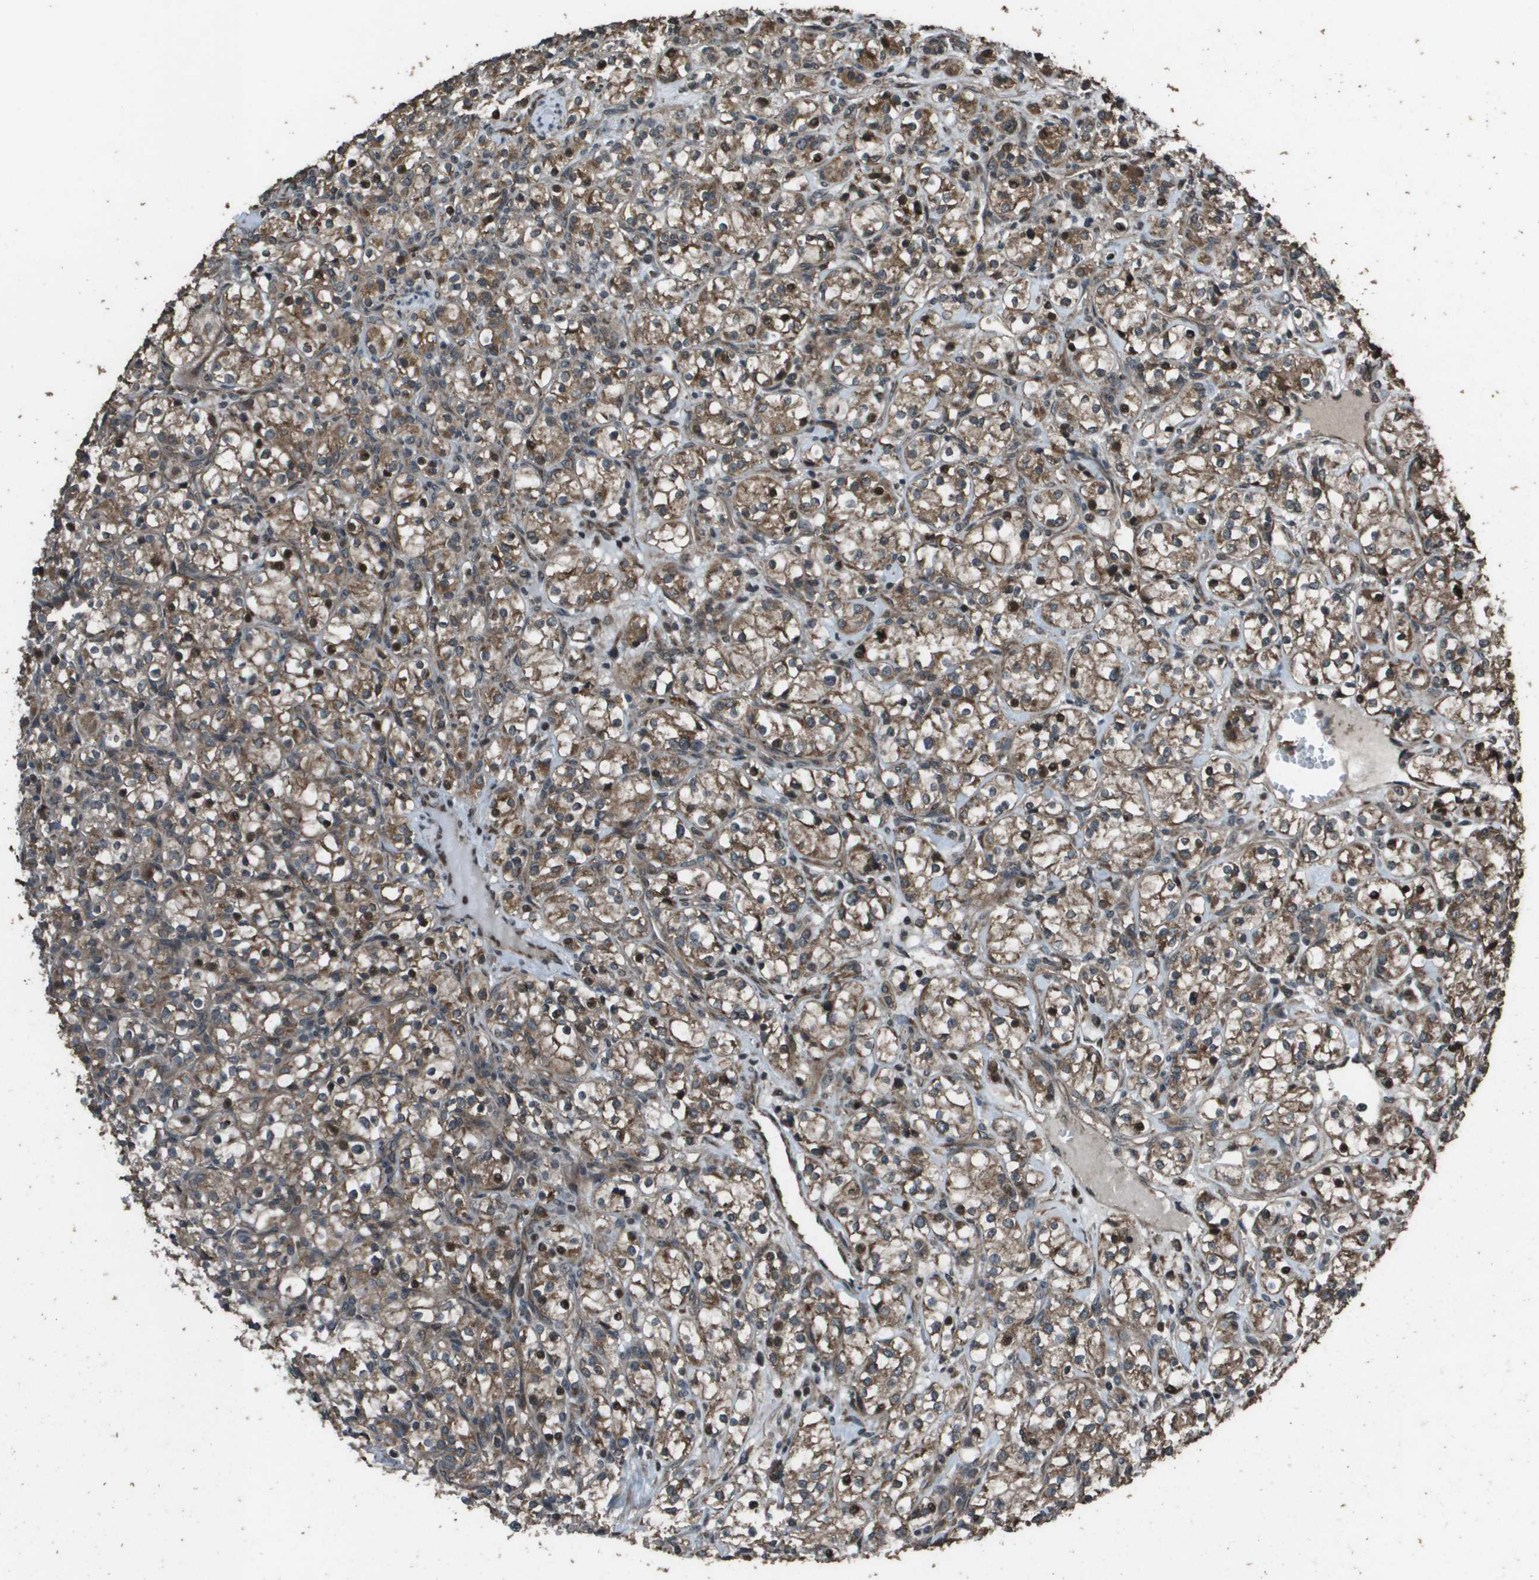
{"staining": {"intensity": "moderate", "quantity": ">75%", "location": "cytoplasmic/membranous,nuclear"}, "tissue": "renal cancer", "cell_type": "Tumor cells", "image_type": "cancer", "snomed": [{"axis": "morphology", "description": "Adenocarcinoma, NOS"}, {"axis": "topography", "description": "Kidney"}], "caption": "High-magnification brightfield microscopy of renal cancer (adenocarcinoma) stained with DAB (3,3'-diaminobenzidine) (brown) and counterstained with hematoxylin (blue). tumor cells exhibit moderate cytoplasmic/membranous and nuclear staining is seen in about>75% of cells.", "gene": "FIG4", "patient": {"sex": "male", "age": 77}}